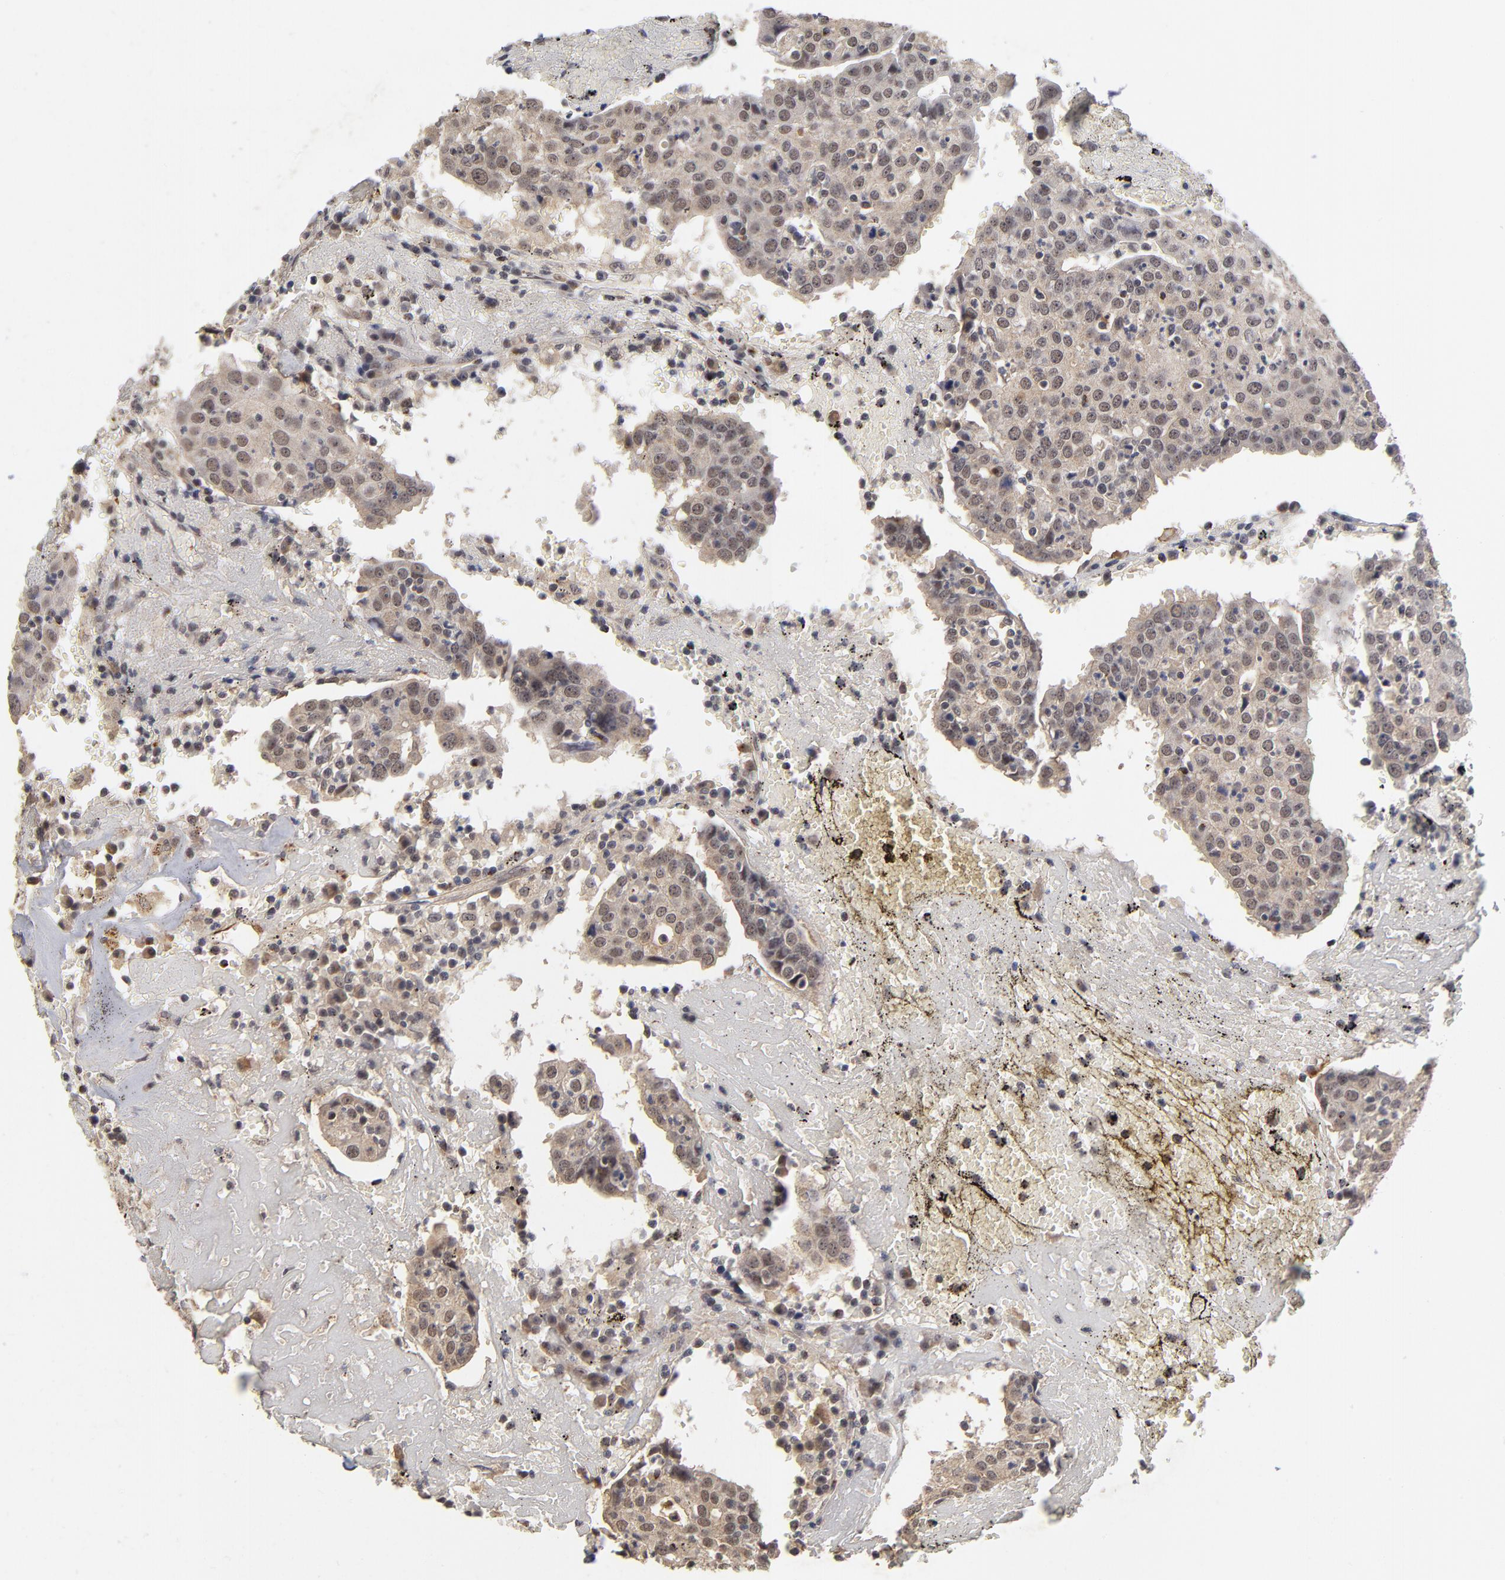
{"staining": {"intensity": "moderate", "quantity": ">75%", "location": "cytoplasmic/membranous"}, "tissue": "head and neck cancer", "cell_type": "Tumor cells", "image_type": "cancer", "snomed": [{"axis": "morphology", "description": "Adenocarcinoma, NOS"}, {"axis": "topography", "description": "Salivary gland"}, {"axis": "topography", "description": "Head-Neck"}], "caption": "A medium amount of moderate cytoplasmic/membranous expression is present in about >75% of tumor cells in head and neck adenocarcinoma tissue.", "gene": "WSB1", "patient": {"sex": "female", "age": 65}}